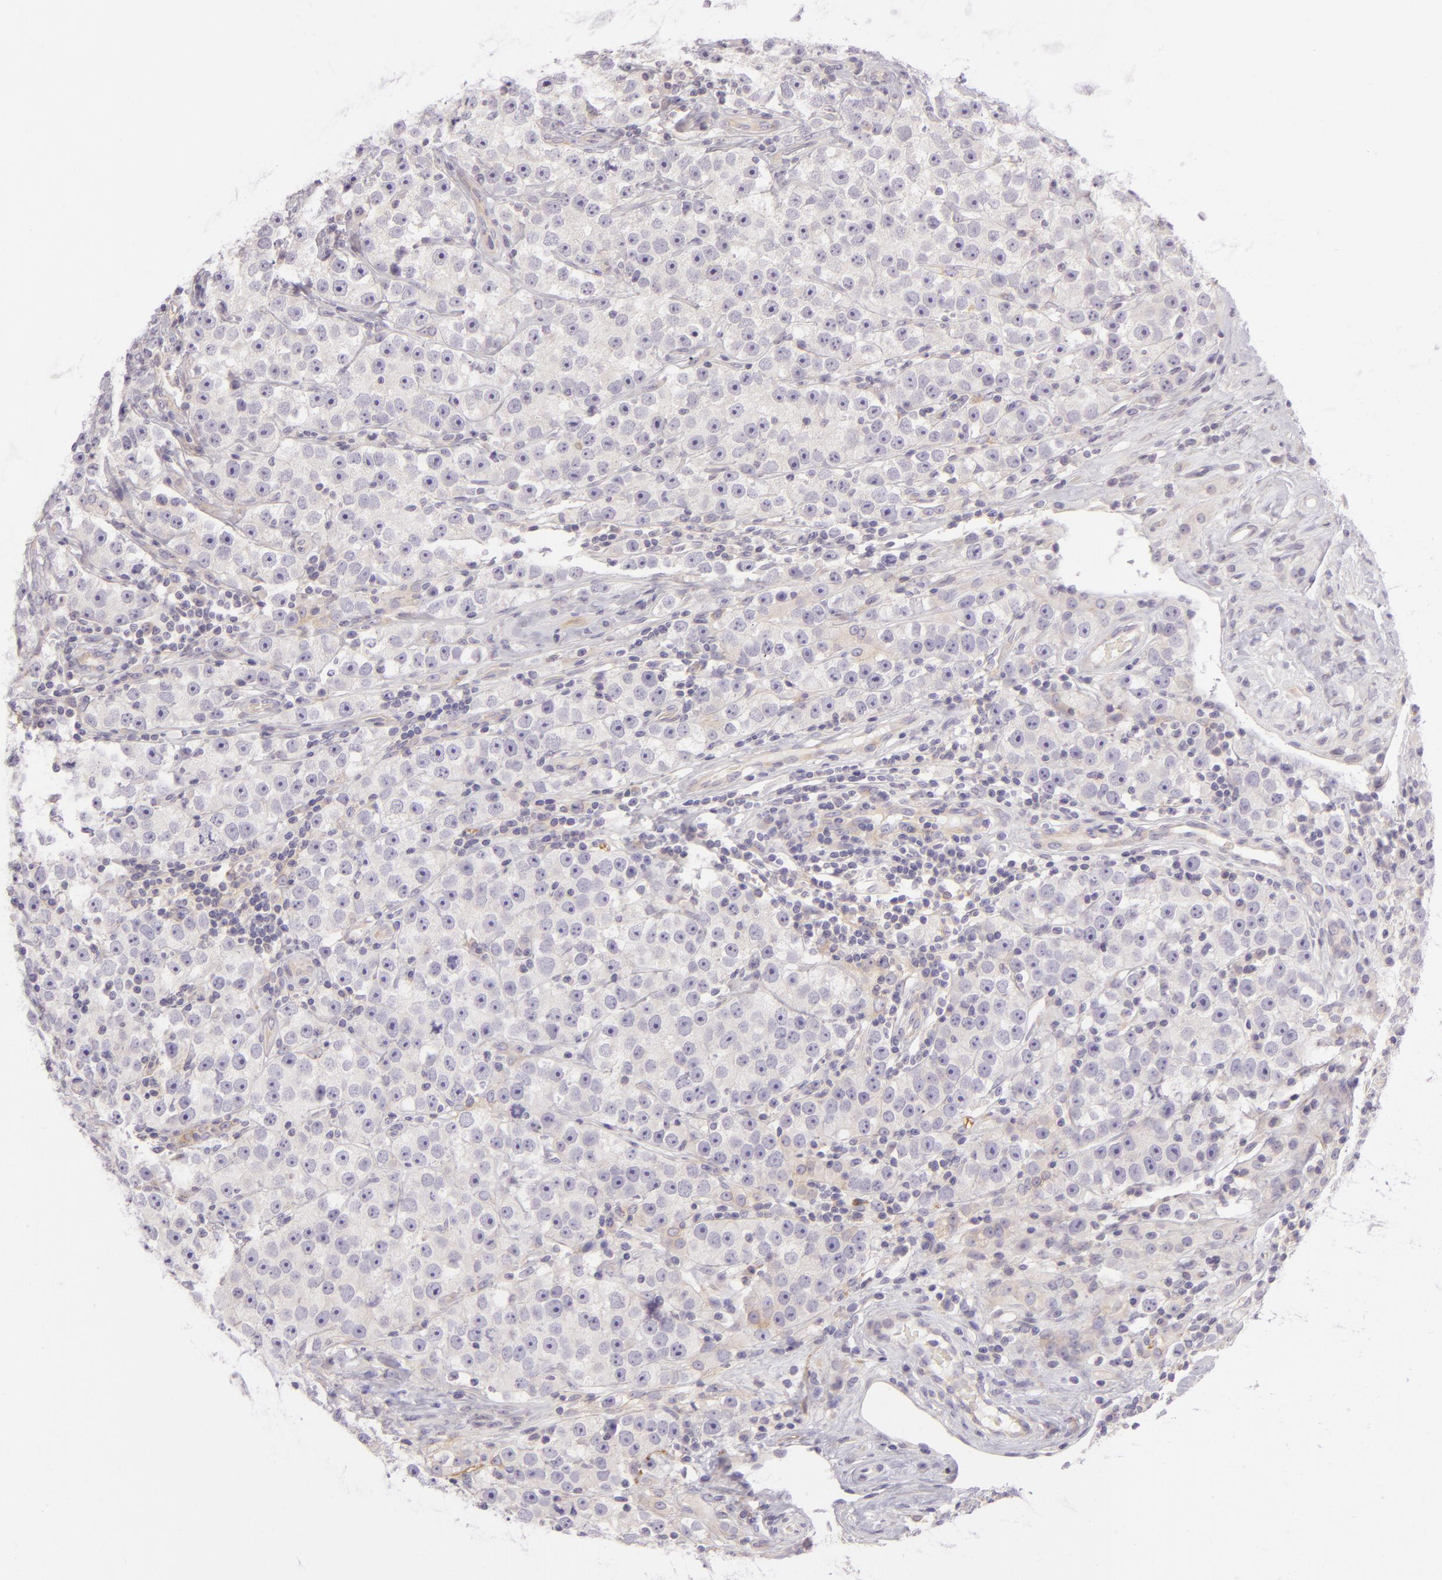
{"staining": {"intensity": "negative", "quantity": "none", "location": "none"}, "tissue": "testis cancer", "cell_type": "Tumor cells", "image_type": "cancer", "snomed": [{"axis": "morphology", "description": "Seminoma, NOS"}, {"axis": "topography", "description": "Testis"}], "caption": "Tumor cells show no significant protein positivity in seminoma (testis).", "gene": "ZC3H7B", "patient": {"sex": "male", "age": 32}}